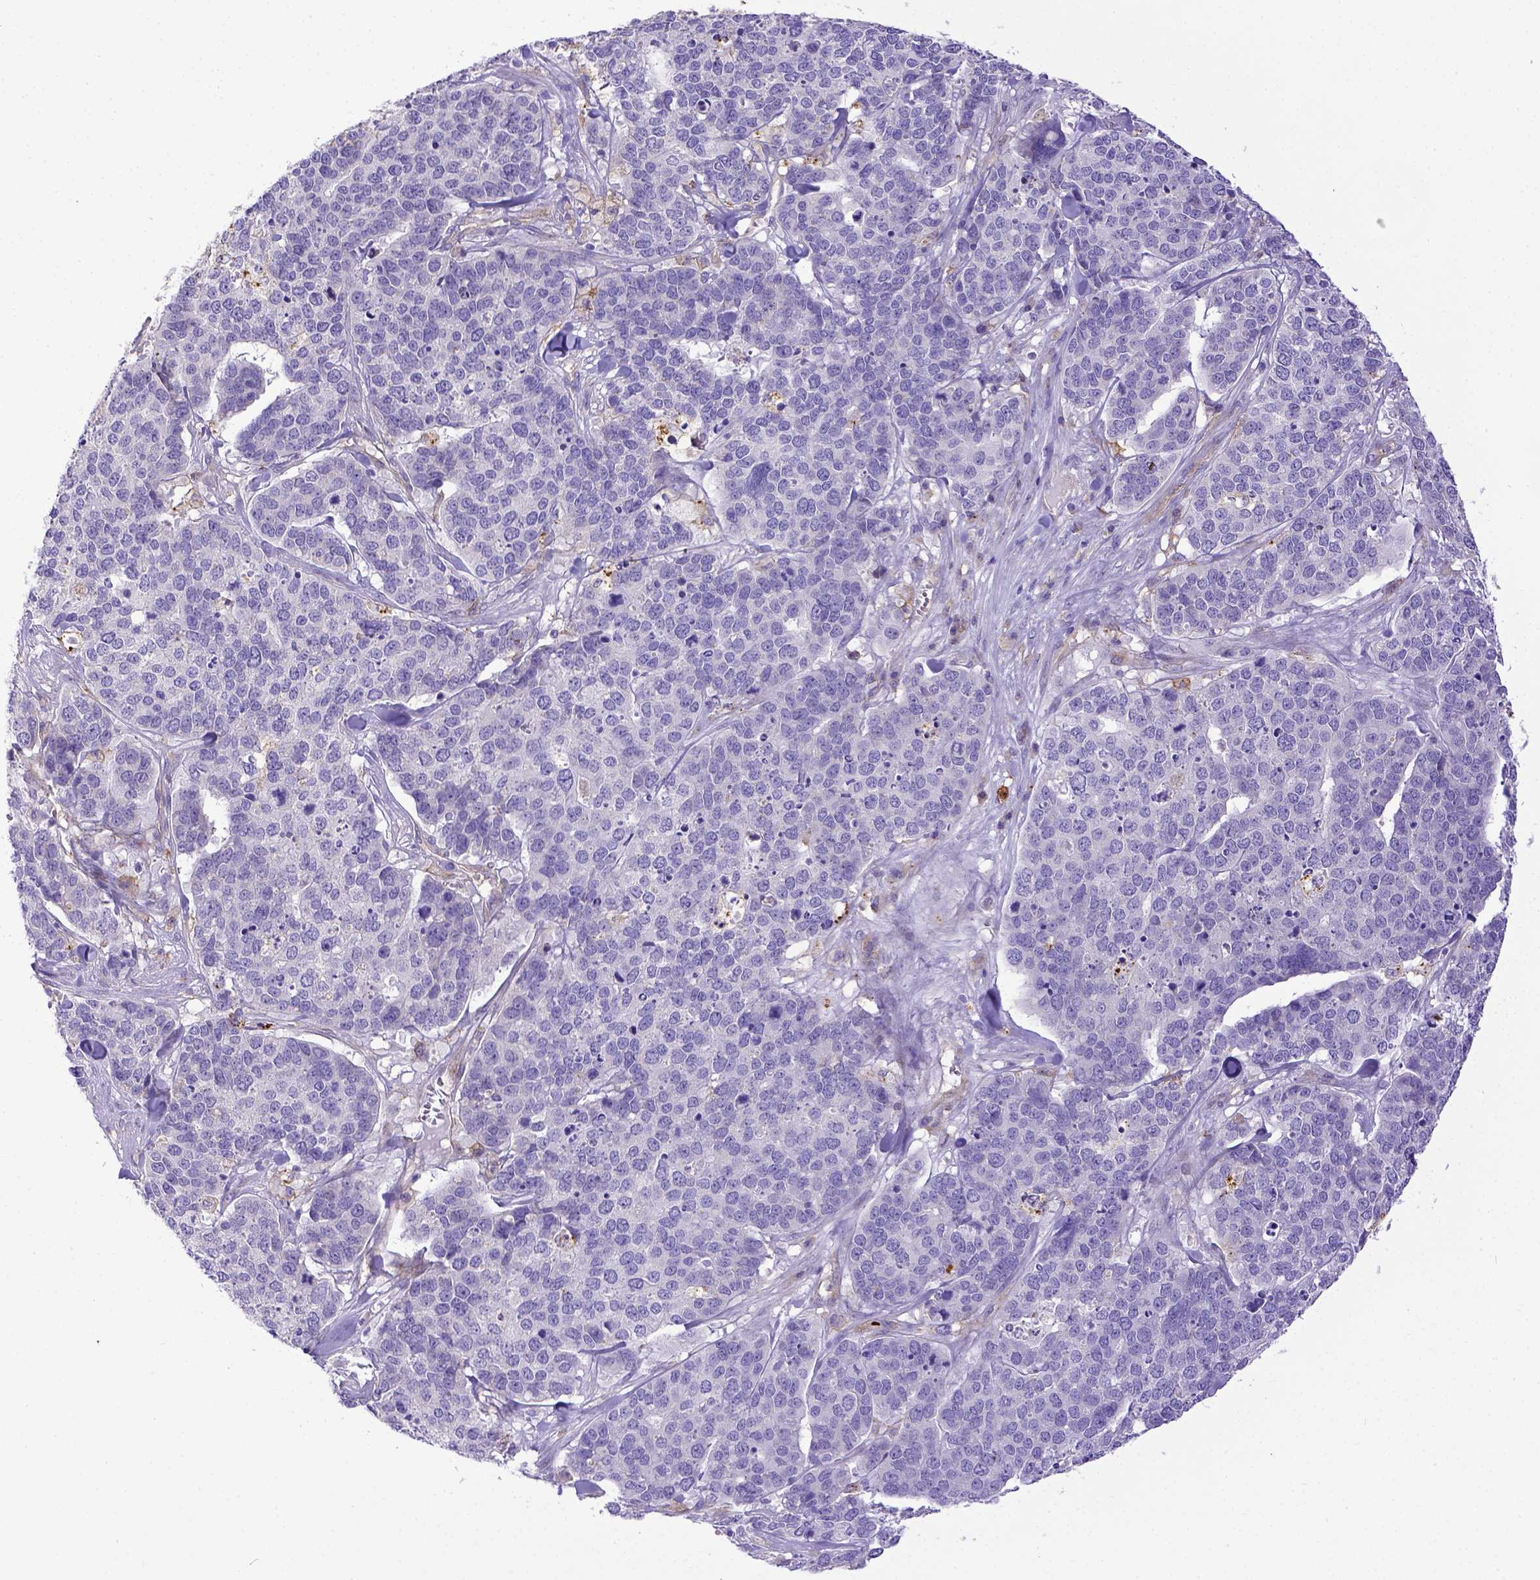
{"staining": {"intensity": "negative", "quantity": "none", "location": "none"}, "tissue": "ovarian cancer", "cell_type": "Tumor cells", "image_type": "cancer", "snomed": [{"axis": "morphology", "description": "Carcinoma, endometroid"}, {"axis": "topography", "description": "Ovary"}], "caption": "High power microscopy photomicrograph of an immunohistochemistry (IHC) photomicrograph of ovarian cancer, revealing no significant staining in tumor cells.", "gene": "CD40", "patient": {"sex": "female", "age": 65}}